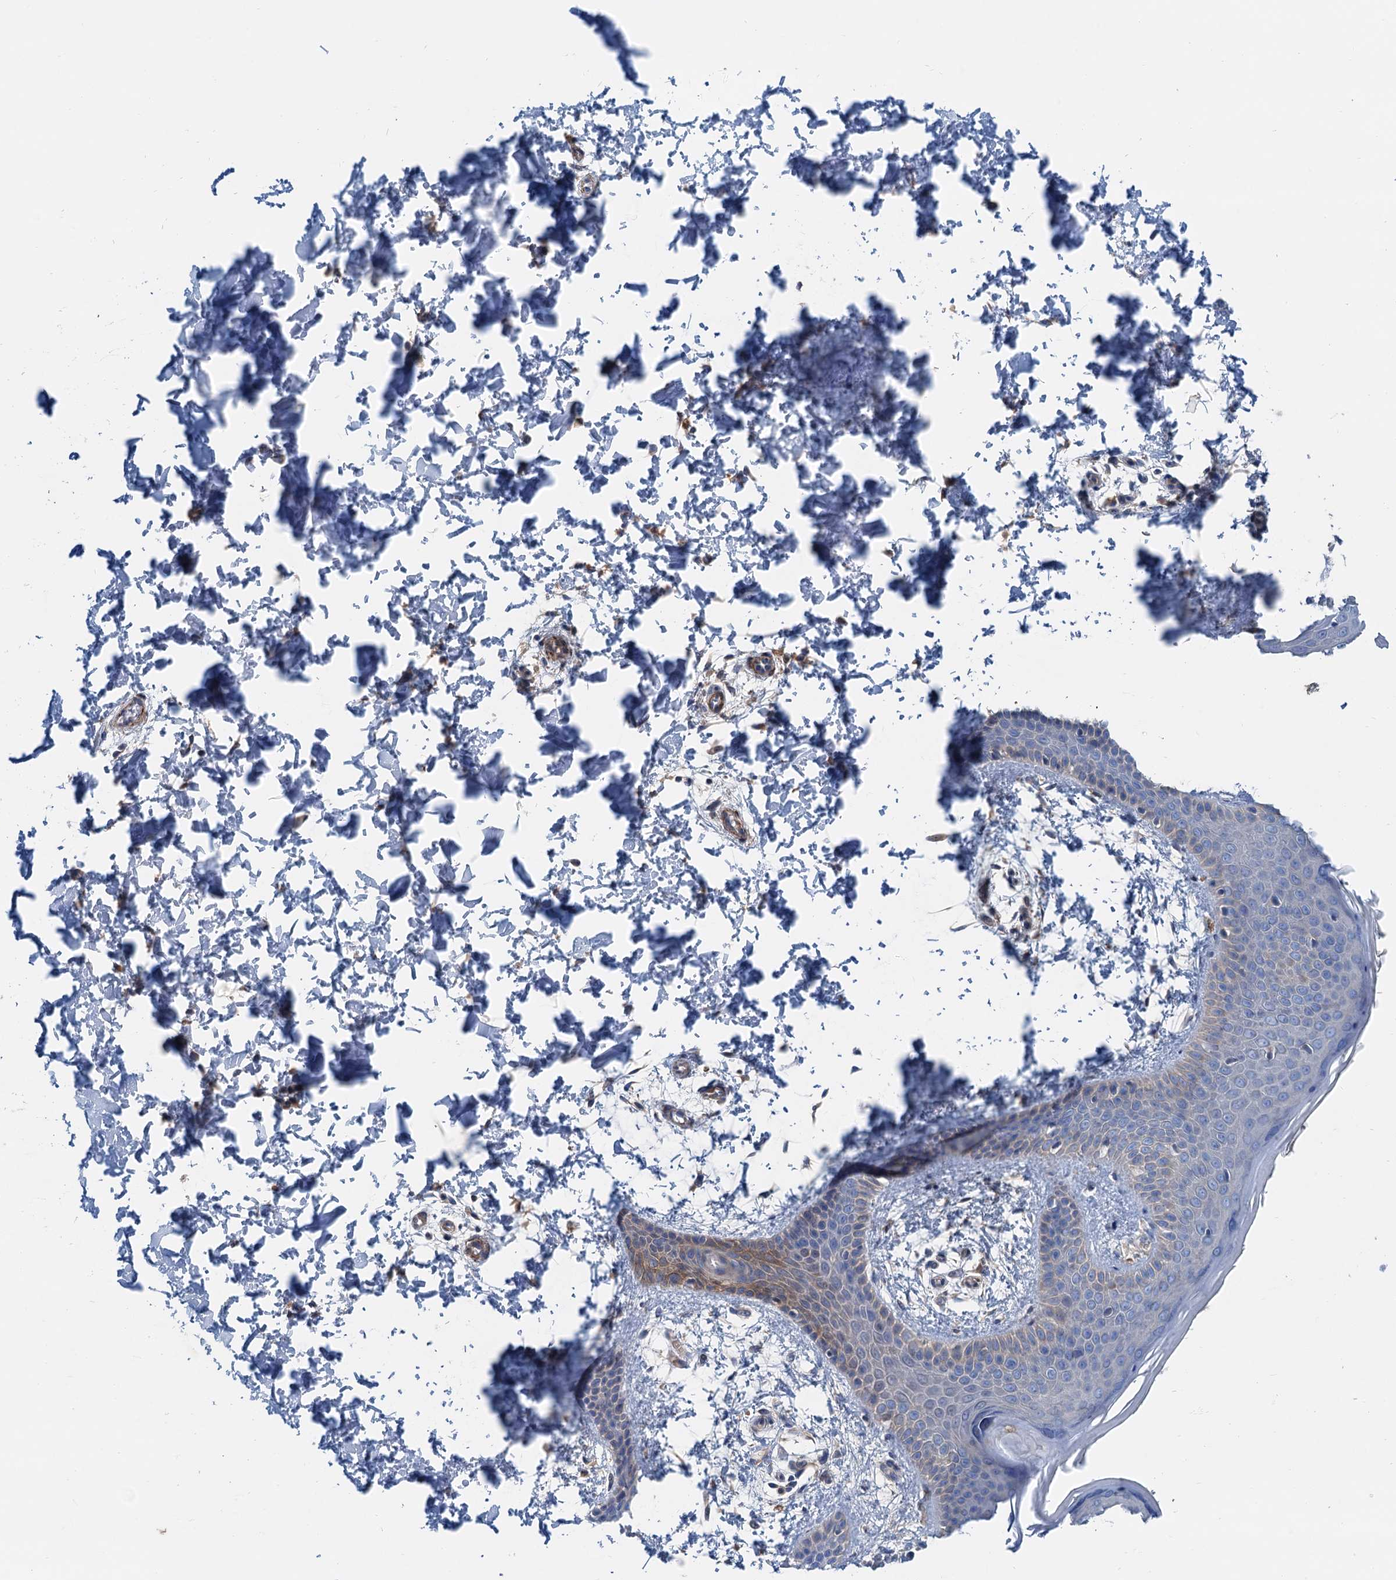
{"staining": {"intensity": "negative", "quantity": "none", "location": "none"}, "tissue": "skin", "cell_type": "Fibroblasts", "image_type": "normal", "snomed": [{"axis": "morphology", "description": "Normal tissue, NOS"}, {"axis": "topography", "description": "Skin"}], "caption": "Immunohistochemistry (IHC) micrograph of unremarkable human skin stained for a protein (brown), which shows no positivity in fibroblasts.", "gene": "CSTPP1", "patient": {"sex": "male", "age": 36}}